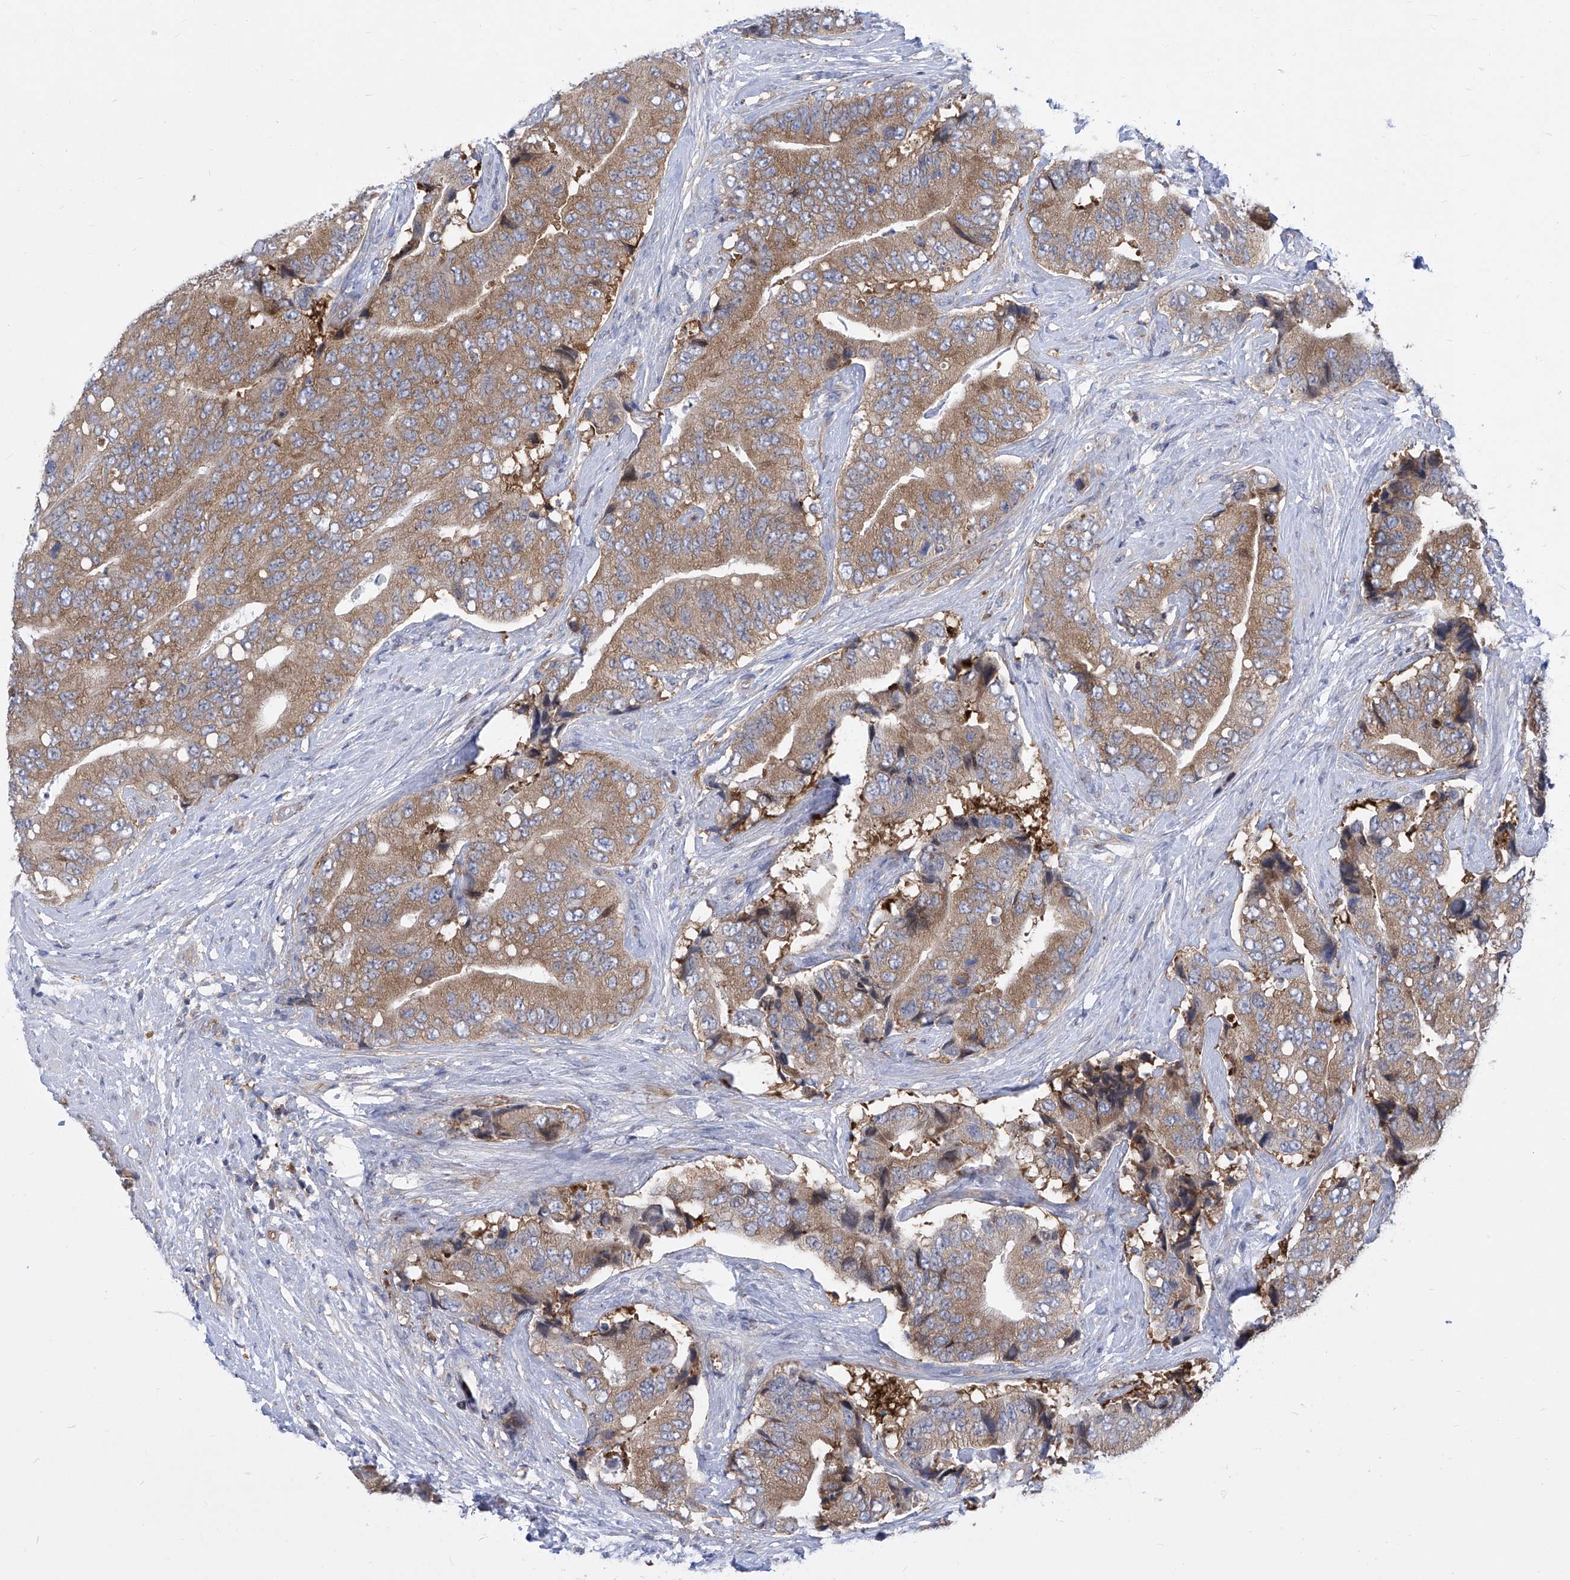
{"staining": {"intensity": "moderate", "quantity": ">75%", "location": "cytoplasmic/membranous"}, "tissue": "prostate cancer", "cell_type": "Tumor cells", "image_type": "cancer", "snomed": [{"axis": "morphology", "description": "Adenocarcinoma, High grade"}, {"axis": "topography", "description": "Prostate"}], "caption": "Immunohistochemistry image of human prostate adenocarcinoma (high-grade) stained for a protein (brown), which demonstrates medium levels of moderate cytoplasmic/membranous staining in approximately >75% of tumor cells.", "gene": "EIF3M", "patient": {"sex": "male", "age": 70}}